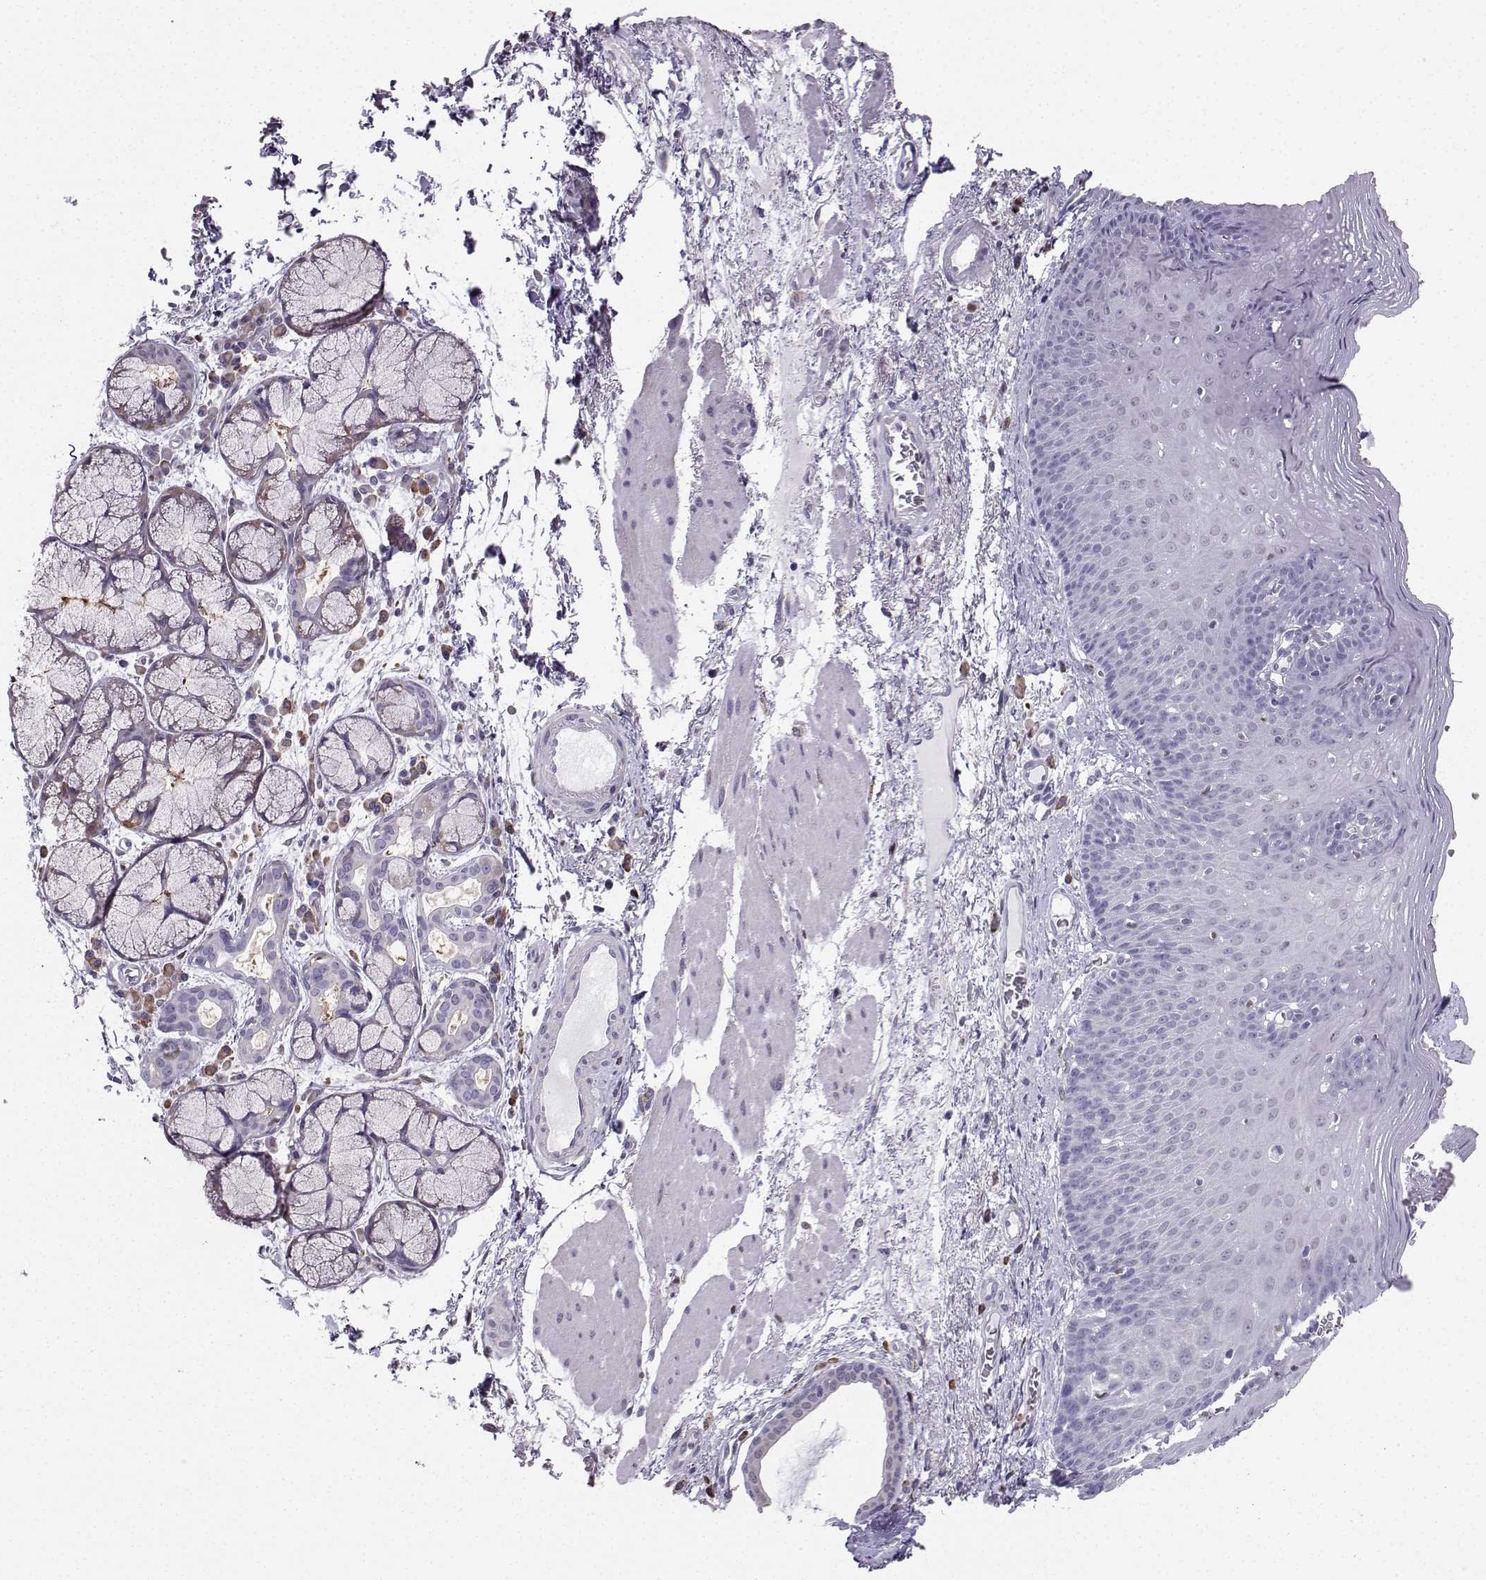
{"staining": {"intensity": "negative", "quantity": "none", "location": "none"}, "tissue": "esophagus", "cell_type": "Squamous epithelial cells", "image_type": "normal", "snomed": [{"axis": "morphology", "description": "Normal tissue, NOS"}, {"axis": "topography", "description": "Esophagus"}], "caption": "High power microscopy photomicrograph of an immunohistochemistry (IHC) histopathology image of unremarkable esophagus, revealing no significant staining in squamous epithelial cells. The staining was performed using DAB (3,3'-diaminobenzidine) to visualize the protein expression in brown, while the nuclei were stained in blue with hematoxylin (Magnification: 20x).", "gene": "DCLK3", "patient": {"sex": "male", "age": 76}}